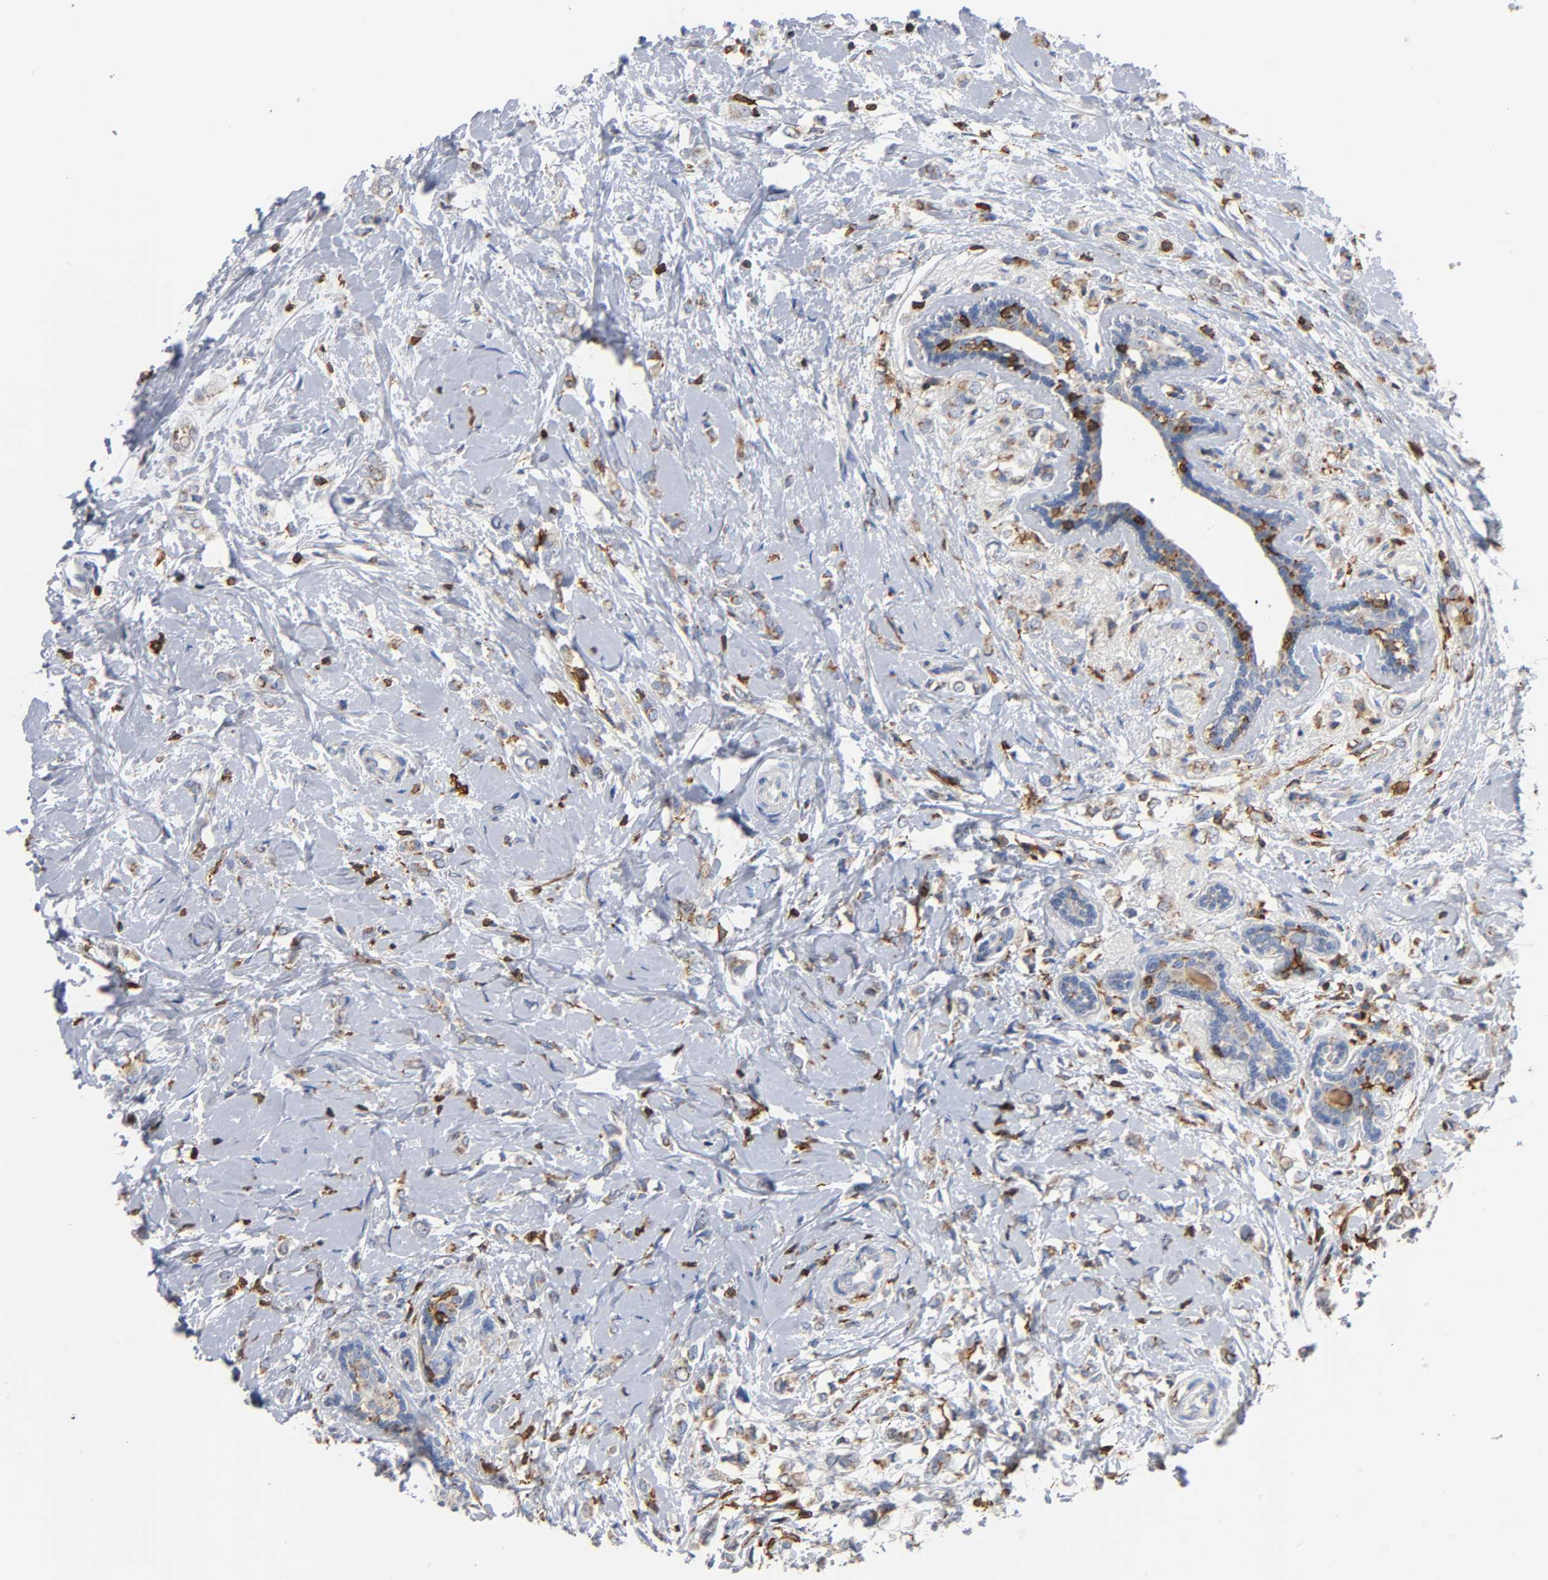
{"staining": {"intensity": "moderate", "quantity": ">75%", "location": "cytoplasmic/membranous"}, "tissue": "breast cancer", "cell_type": "Tumor cells", "image_type": "cancer", "snomed": [{"axis": "morphology", "description": "Normal tissue, NOS"}, {"axis": "morphology", "description": "Lobular carcinoma"}, {"axis": "topography", "description": "Breast"}], "caption": "A histopathology image showing moderate cytoplasmic/membranous staining in approximately >75% of tumor cells in lobular carcinoma (breast), as visualized by brown immunohistochemical staining.", "gene": "CAPN10", "patient": {"sex": "female", "age": 47}}